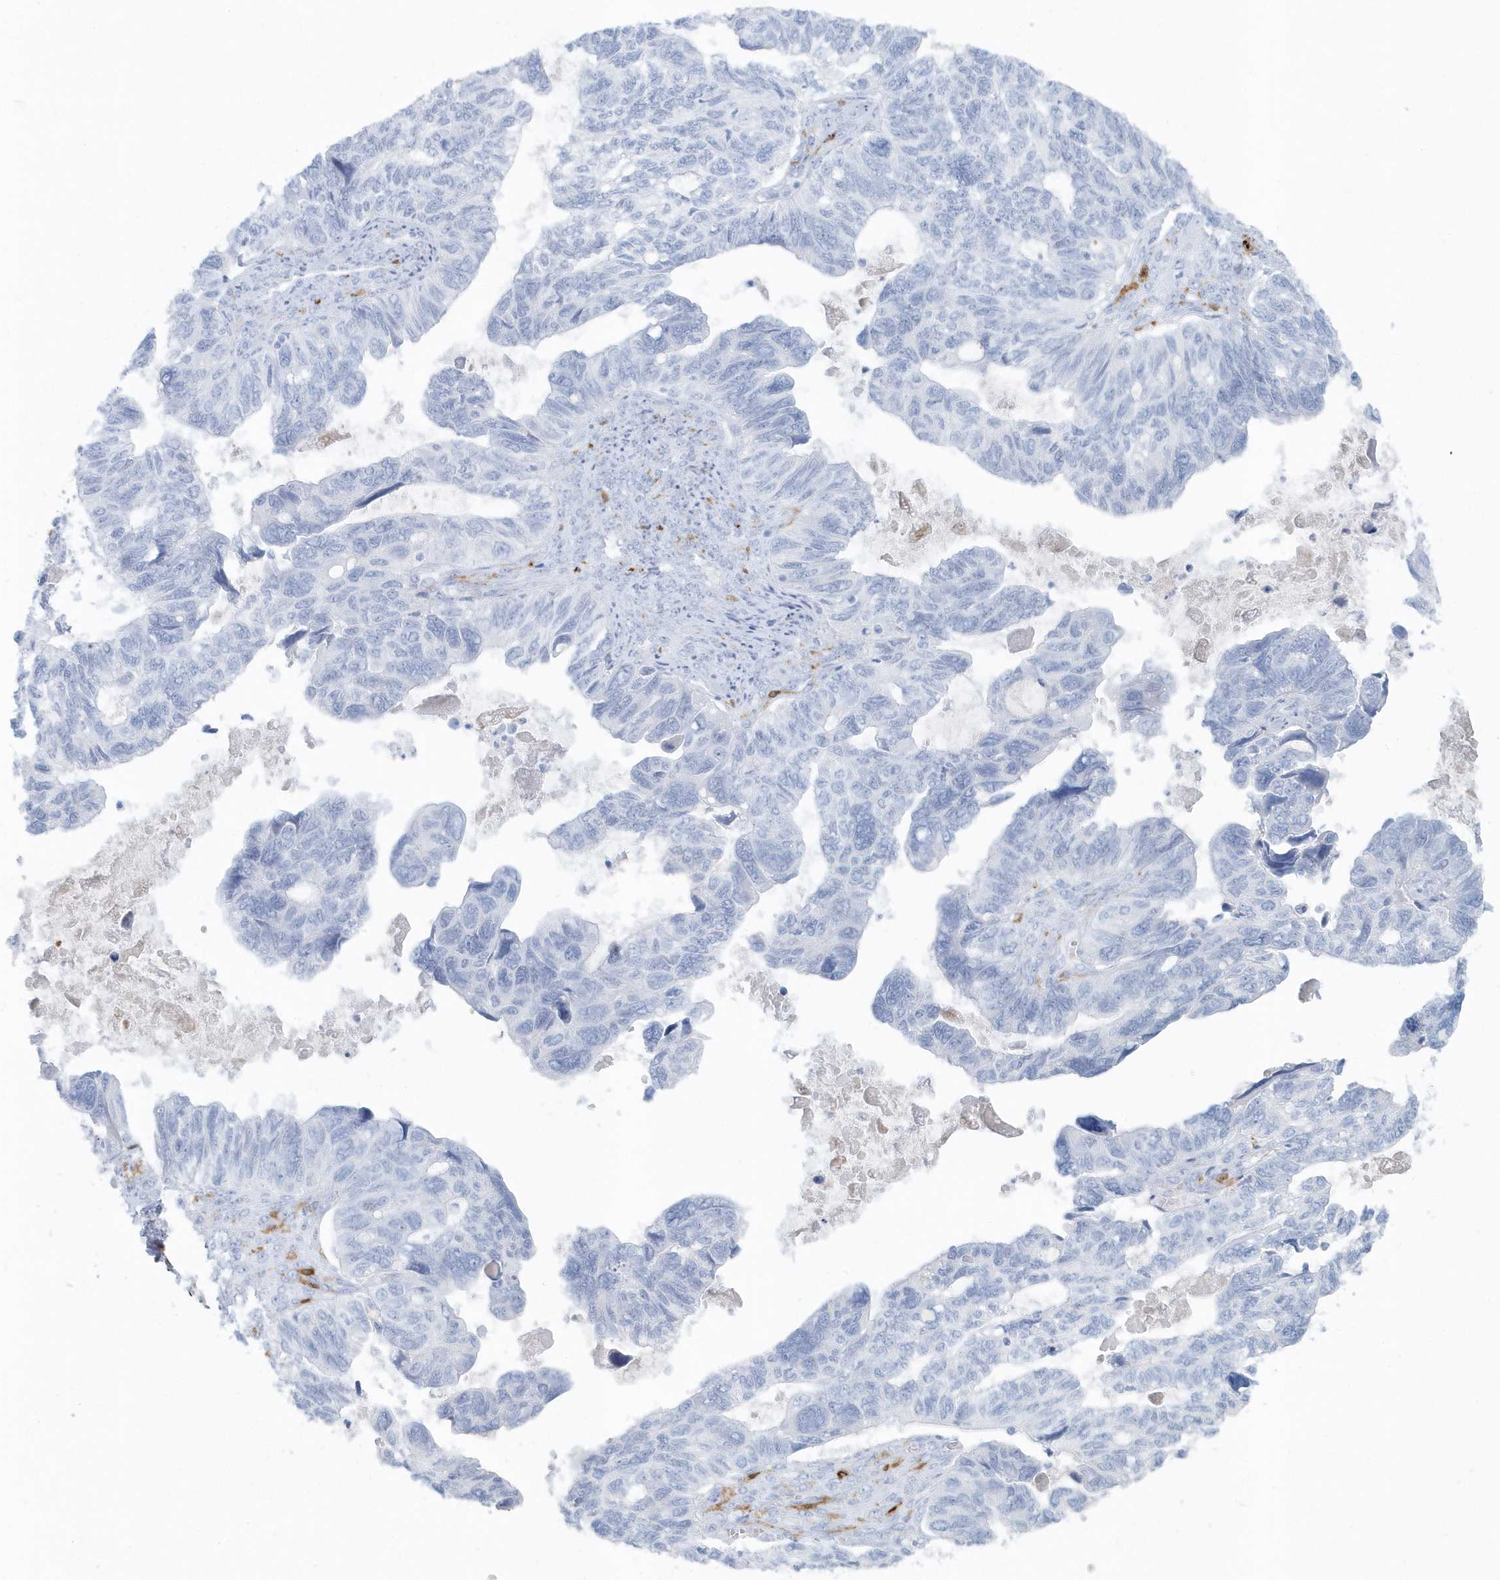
{"staining": {"intensity": "negative", "quantity": "none", "location": "none"}, "tissue": "ovarian cancer", "cell_type": "Tumor cells", "image_type": "cancer", "snomed": [{"axis": "morphology", "description": "Cystadenocarcinoma, serous, NOS"}, {"axis": "topography", "description": "Ovary"}], "caption": "DAB (3,3'-diaminobenzidine) immunohistochemical staining of human ovarian cancer (serous cystadenocarcinoma) demonstrates no significant positivity in tumor cells. (DAB (3,3'-diaminobenzidine) IHC with hematoxylin counter stain).", "gene": "FAM98A", "patient": {"sex": "female", "age": 79}}